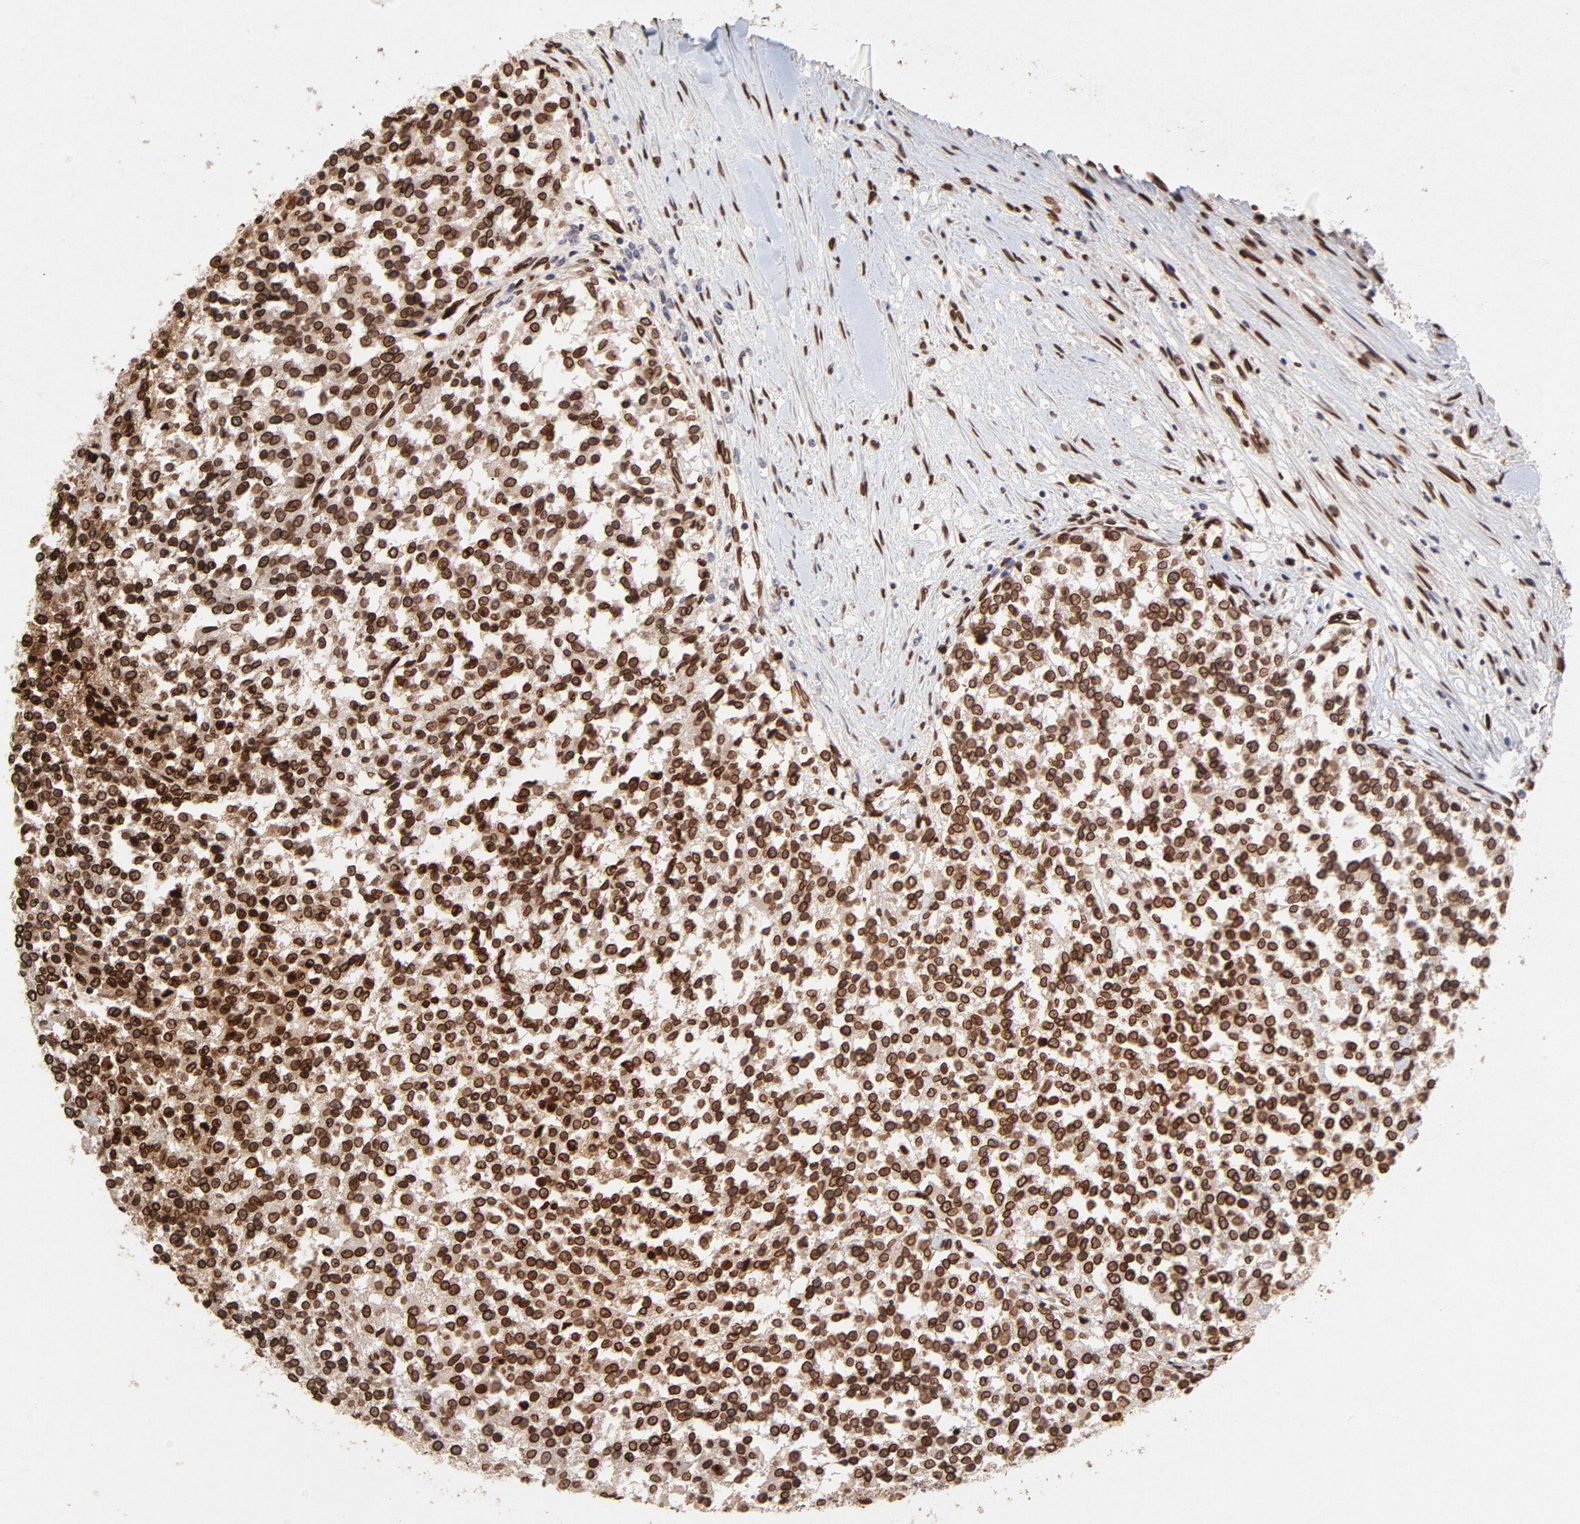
{"staining": {"intensity": "strong", "quantity": ">75%", "location": "cytoplasmic/membranous,nuclear"}, "tissue": "testis cancer", "cell_type": "Tumor cells", "image_type": "cancer", "snomed": [{"axis": "morphology", "description": "Seminoma, NOS"}, {"axis": "topography", "description": "Testis"}], "caption": "The photomicrograph demonstrates a brown stain indicating the presence of a protein in the cytoplasmic/membranous and nuclear of tumor cells in testis cancer (seminoma).", "gene": "LMNA", "patient": {"sex": "male", "age": 59}}